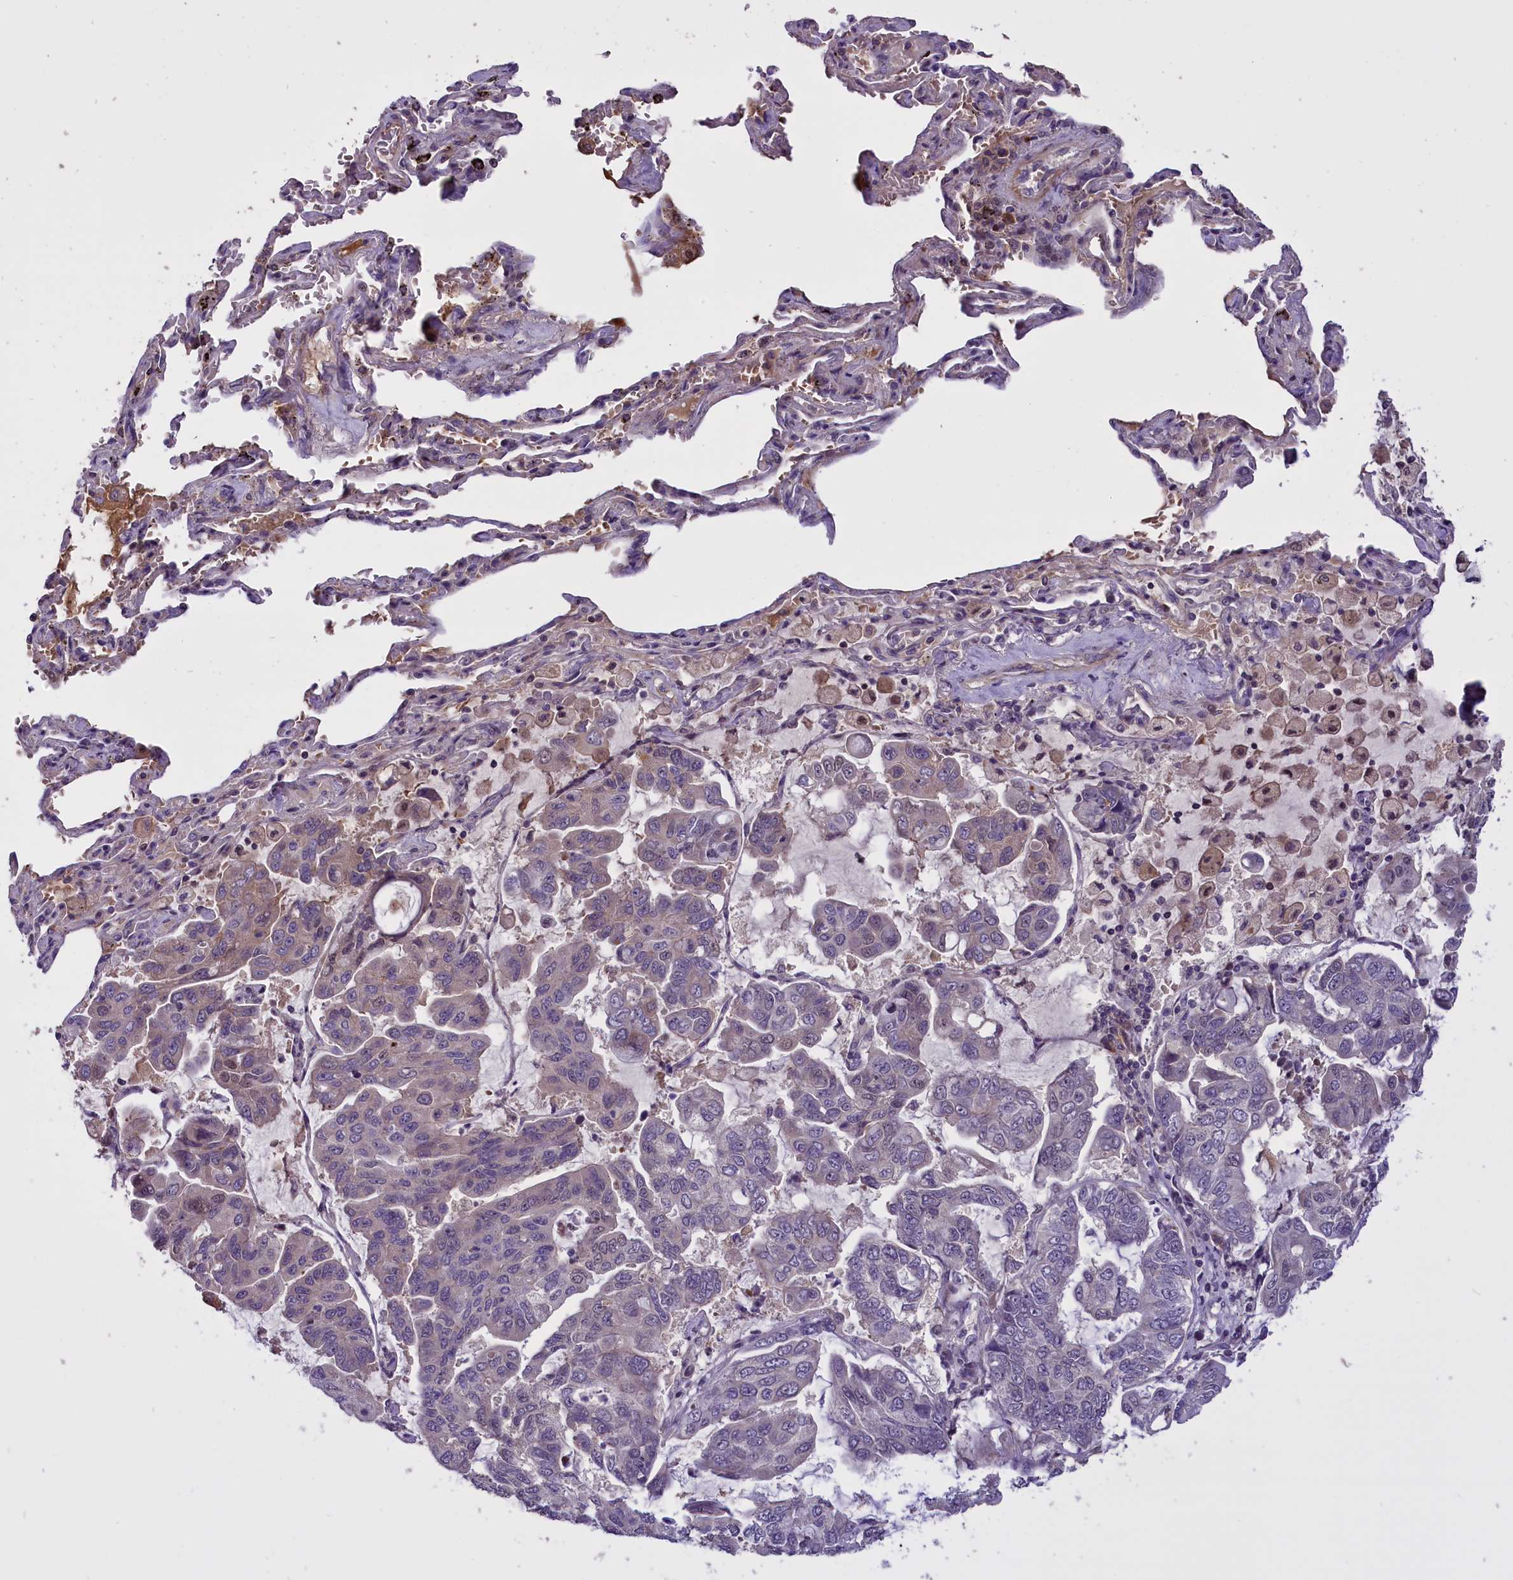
{"staining": {"intensity": "weak", "quantity": "<25%", "location": "nuclear"}, "tissue": "lung cancer", "cell_type": "Tumor cells", "image_type": "cancer", "snomed": [{"axis": "morphology", "description": "Adenocarcinoma, NOS"}, {"axis": "topography", "description": "Lung"}], "caption": "Immunohistochemistry (IHC) photomicrograph of neoplastic tissue: adenocarcinoma (lung) stained with DAB demonstrates no significant protein positivity in tumor cells. (Stains: DAB IHC with hematoxylin counter stain, Microscopy: brightfield microscopy at high magnification).", "gene": "ENHO", "patient": {"sex": "male", "age": 64}}